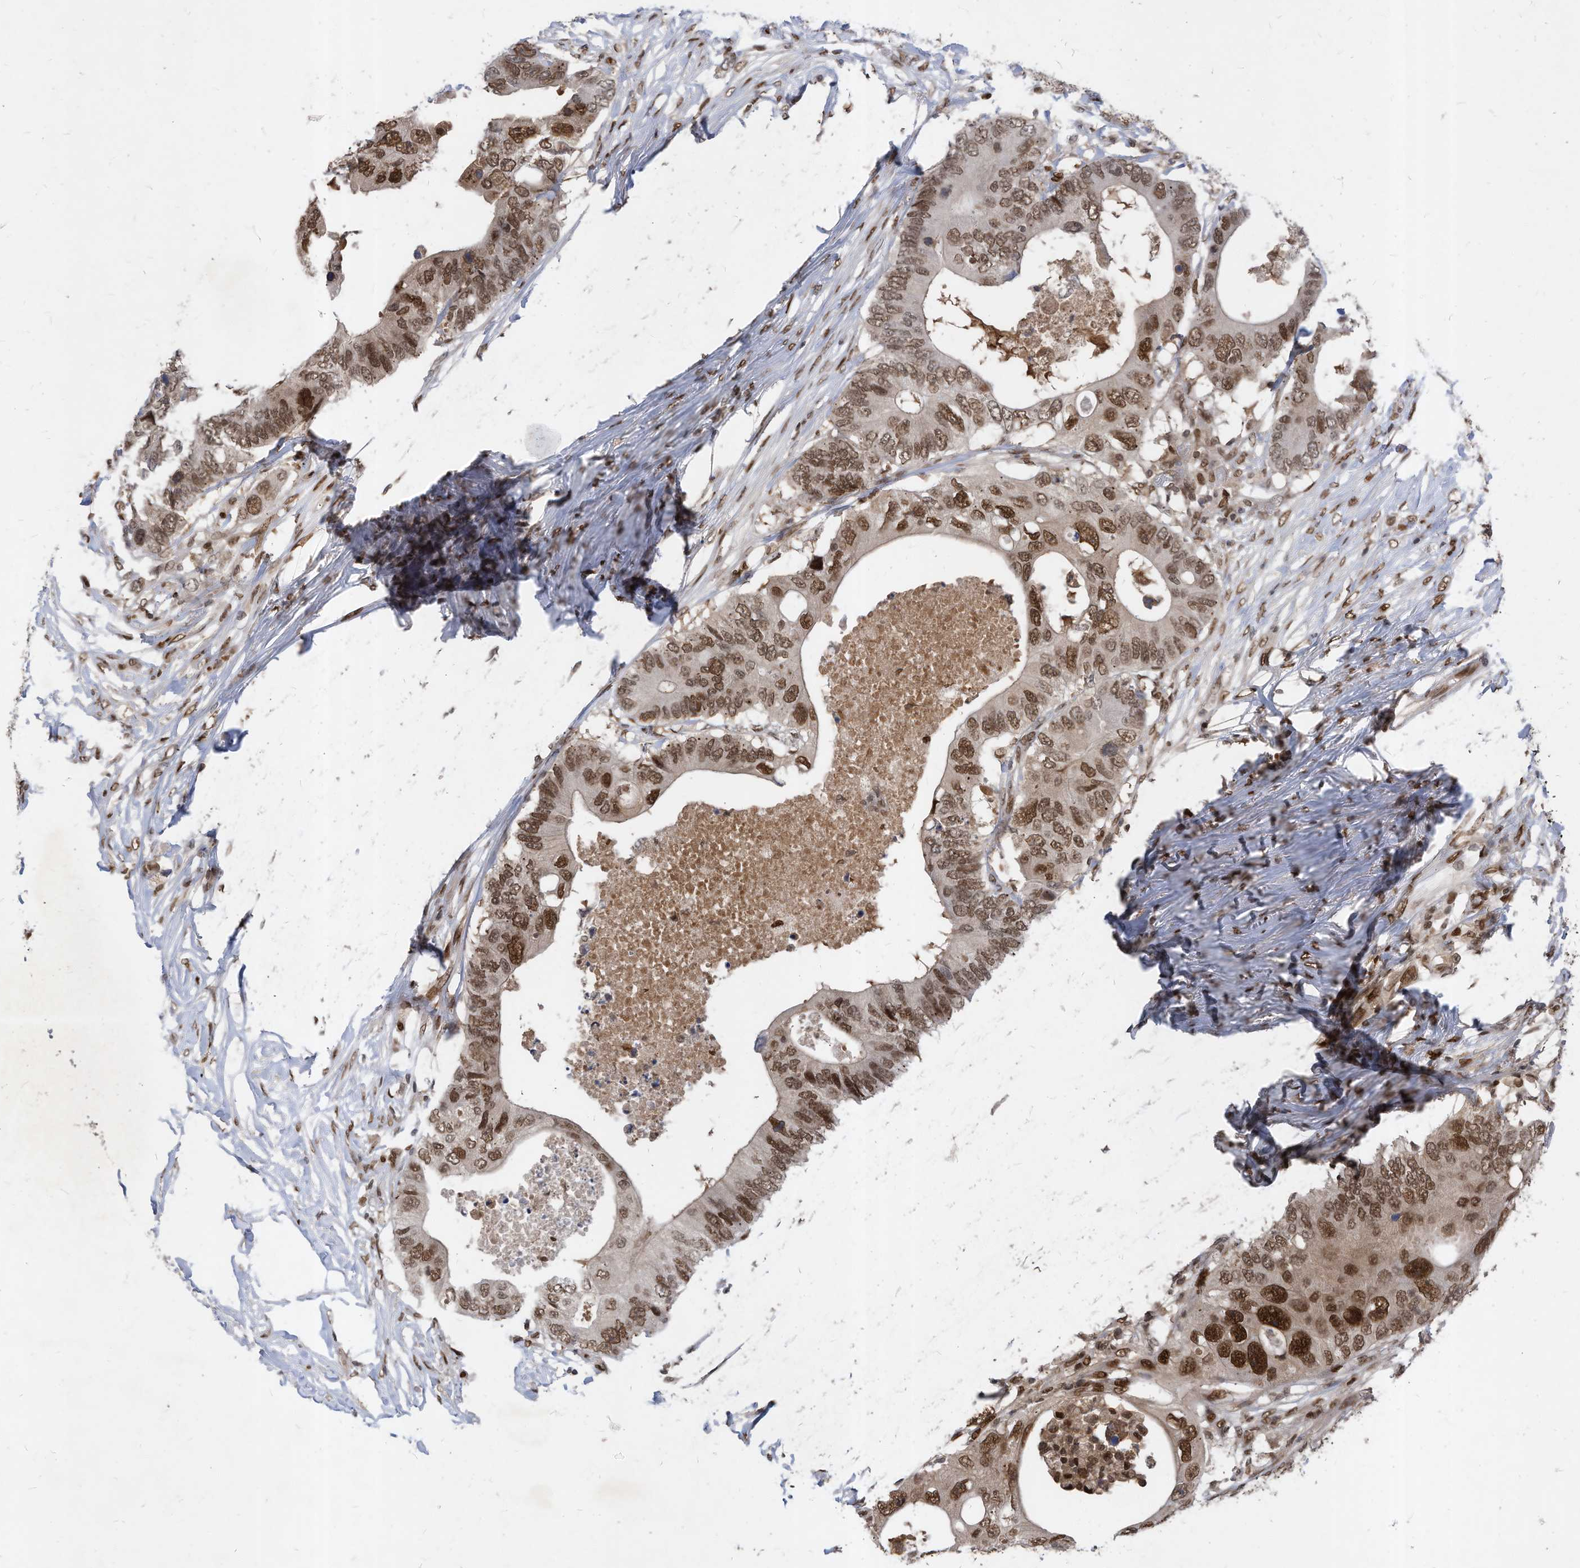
{"staining": {"intensity": "moderate", "quantity": ">75%", "location": "nuclear"}, "tissue": "colorectal cancer", "cell_type": "Tumor cells", "image_type": "cancer", "snomed": [{"axis": "morphology", "description": "Adenocarcinoma, NOS"}, {"axis": "topography", "description": "Colon"}], "caption": "Protein staining of colorectal cancer (adenocarcinoma) tissue reveals moderate nuclear staining in approximately >75% of tumor cells.", "gene": "KPNB1", "patient": {"sex": "male", "age": 71}}